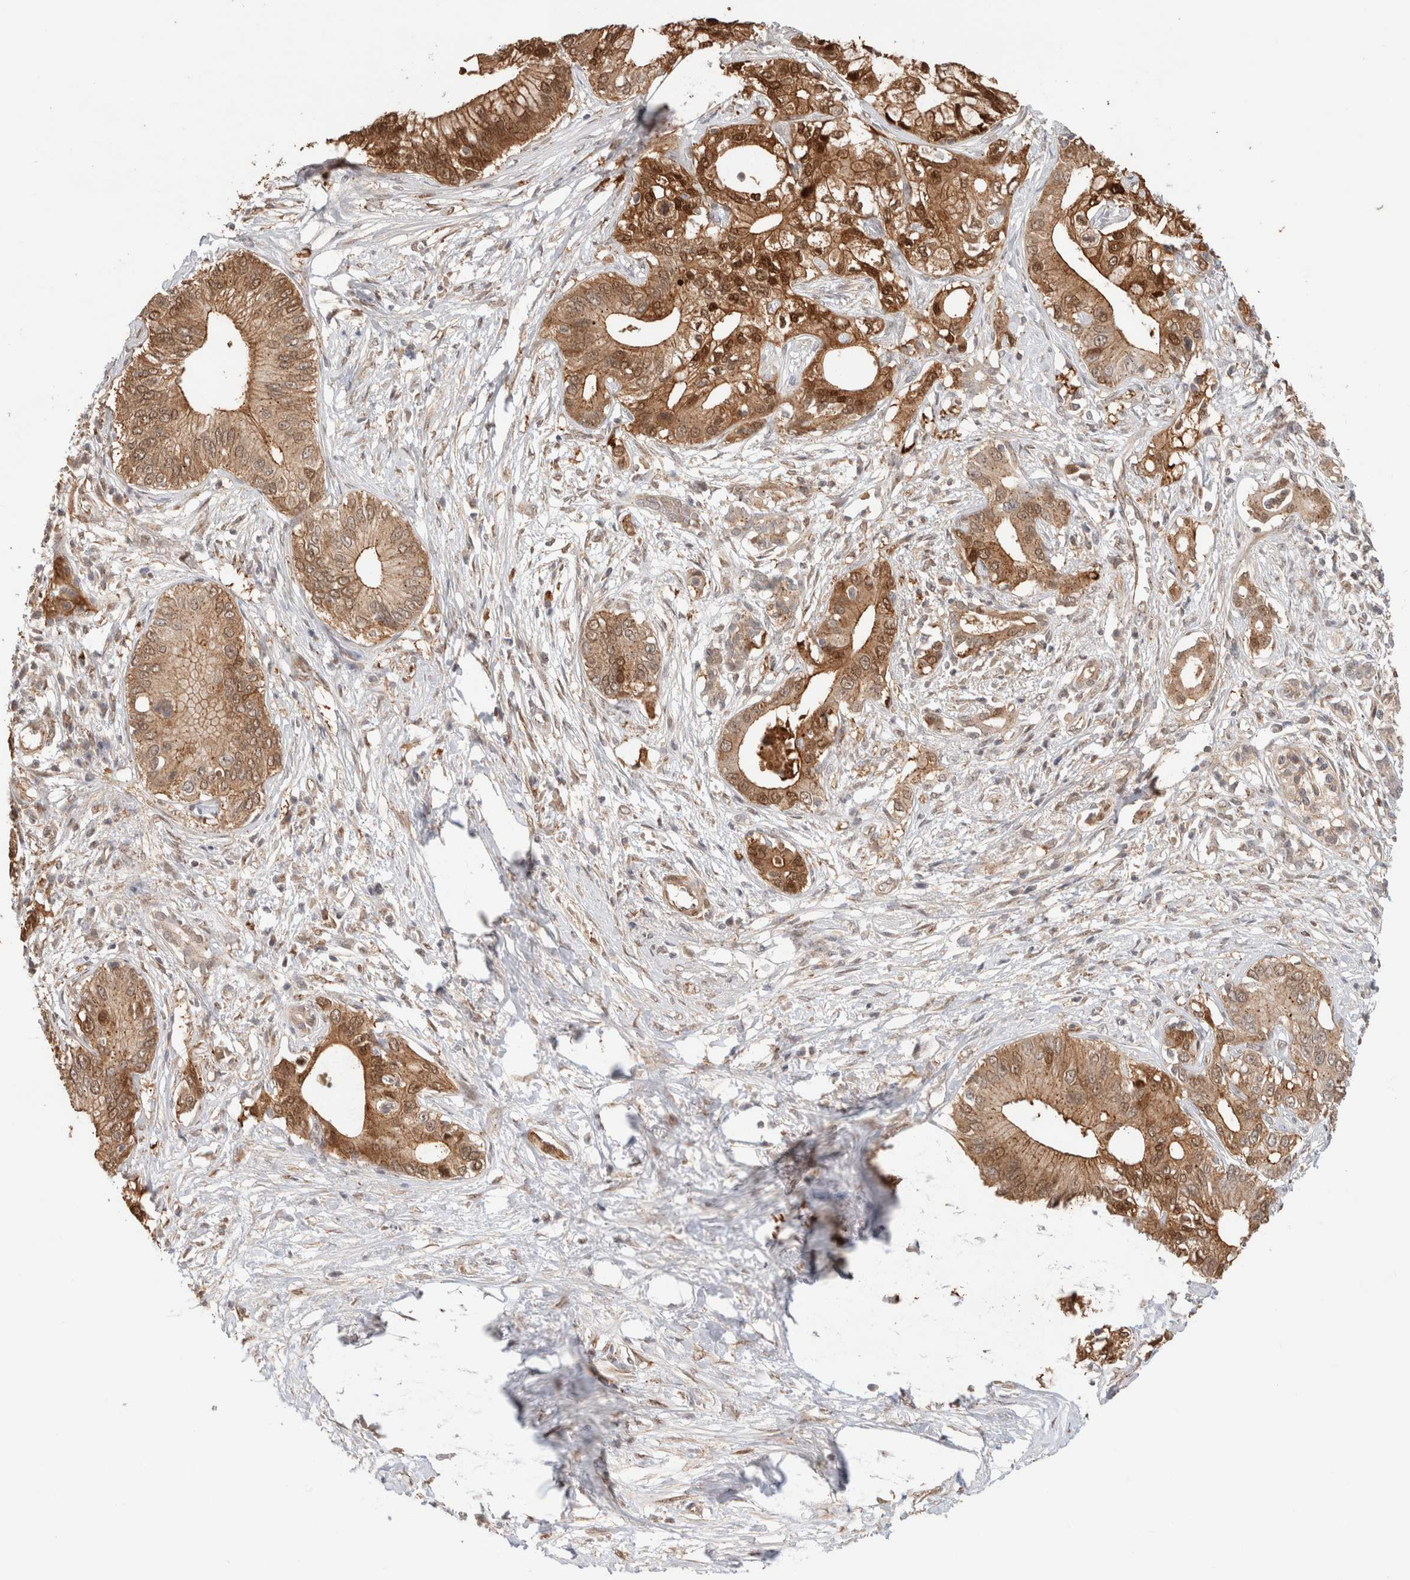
{"staining": {"intensity": "moderate", "quantity": ">75%", "location": "cytoplasmic/membranous,nuclear"}, "tissue": "pancreatic cancer", "cell_type": "Tumor cells", "image_type": "cancer", "snomed": [{"axis": "morphology", "description": "Normal tissue, NOS"}, {"axis": "morphology", "description": "Adenocarcinoma, NOS"}, {"axis": "topography", "description": "Pancreas"}, {"axis": "topography", "description": "Peripheral nerve tissue"}], "caption": "High-power microscopy captured an immunohistochemistry micrograph of pancreatic cancer, revealing moderate cytoplasmic/membranous and nuclear expression in approximately >75% of tumor cells.", "gene": "OTUD6B", "patient": {"sex": "male", "age": 59}}